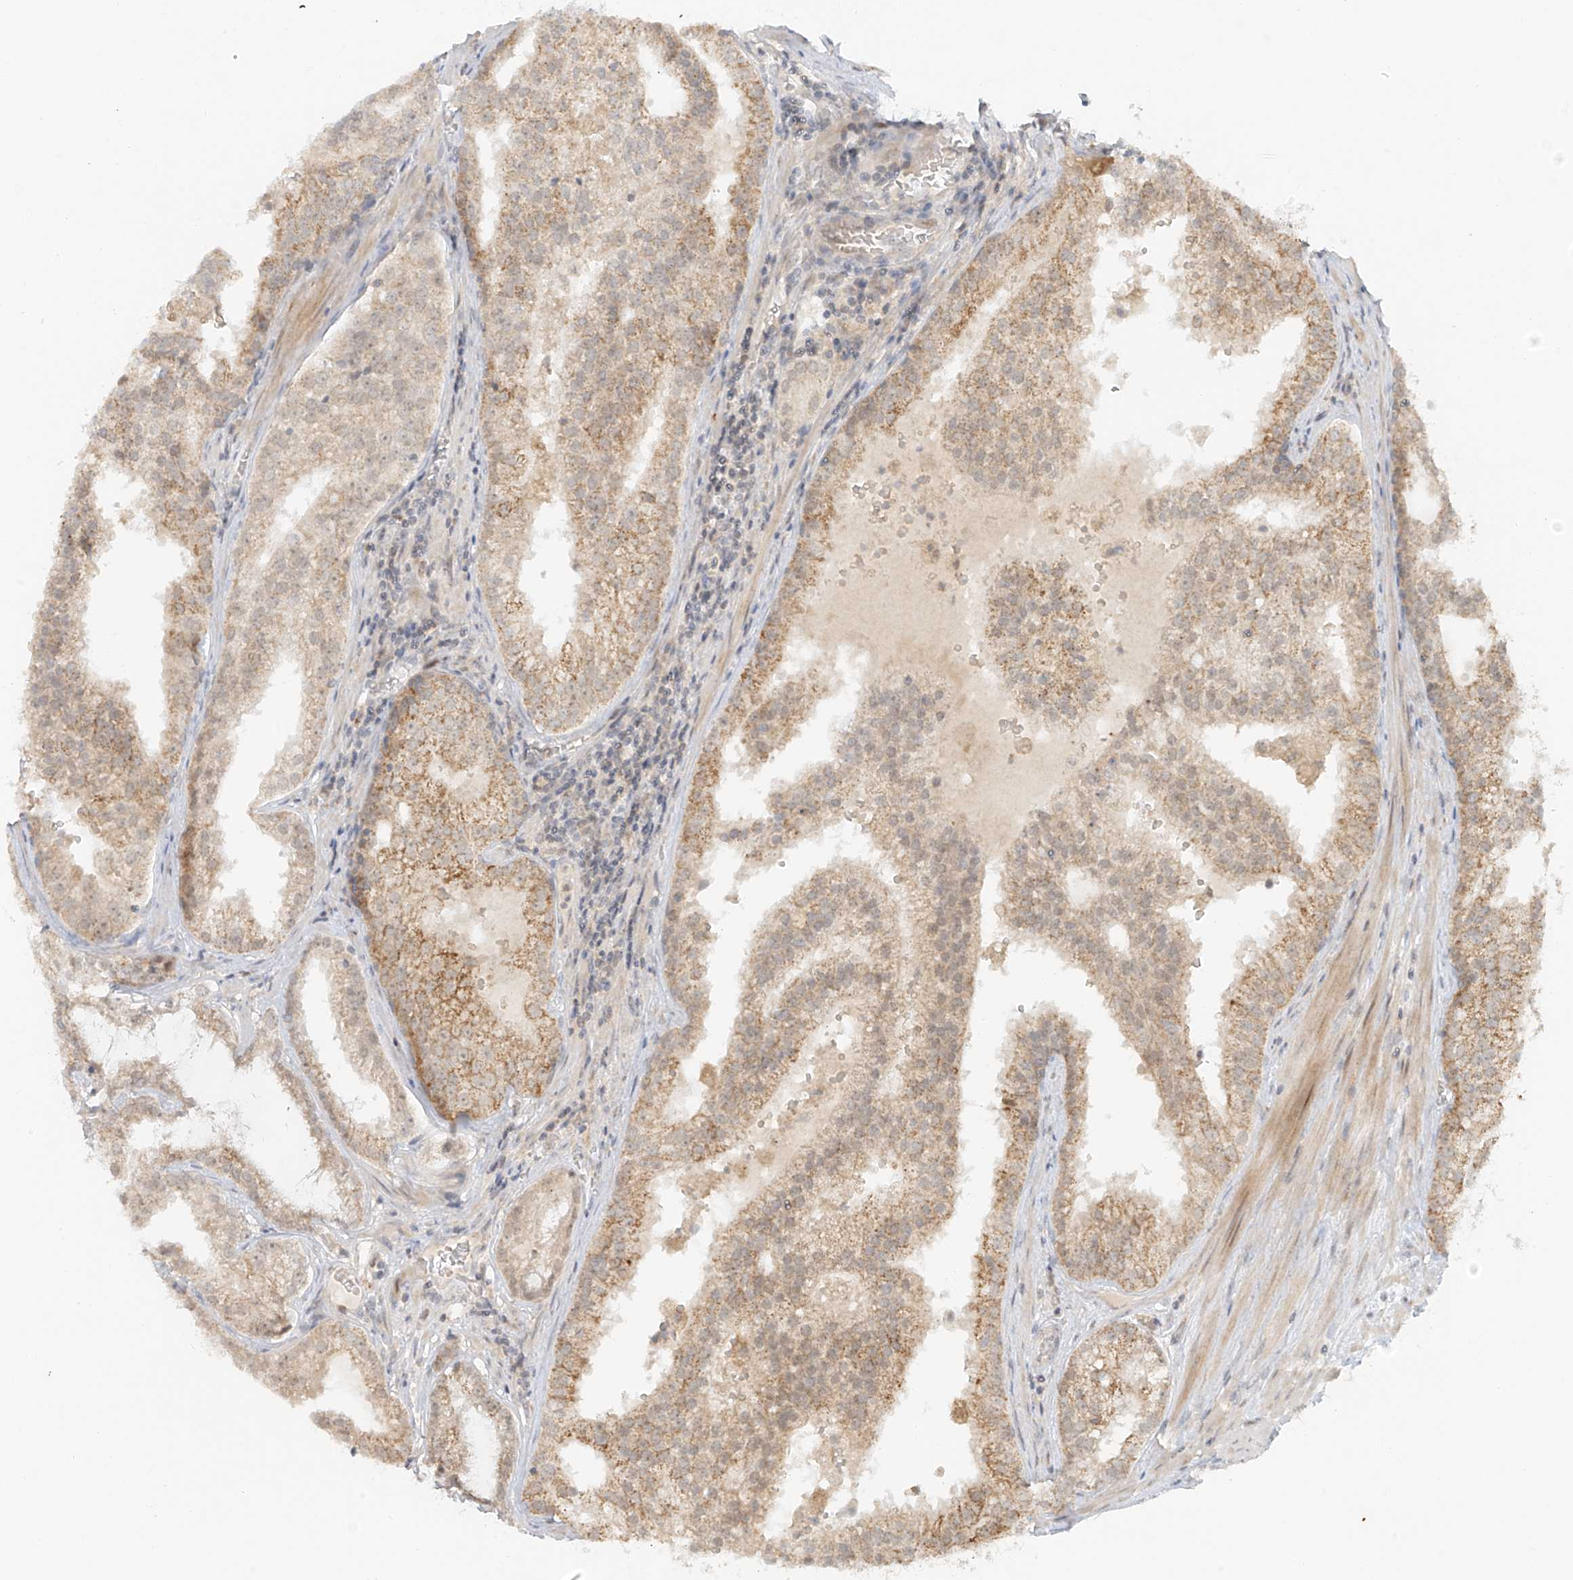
{"staining": {"intensity": "moderate", "quantity": ">75%", "location": "cytoplasmic/membranous"}, "tissue": "prostate cancer", "cell_type": "Tumor cells", "image_type": "cancer", "snomed": [{"axis": "morphology", "description": "Adenocarcinoma, High grade"}, {"axis": "topography", "description": "Prostate"}], "caption": "Tumor cells reveal moderate cytoplasmic/membranous staining in approximately >75% of cells in prostate cancer. (IHC, brightfield microscopy, high magnification).", "gene": "MIPEP", "patient": {"sex": "male", "age": 68}}